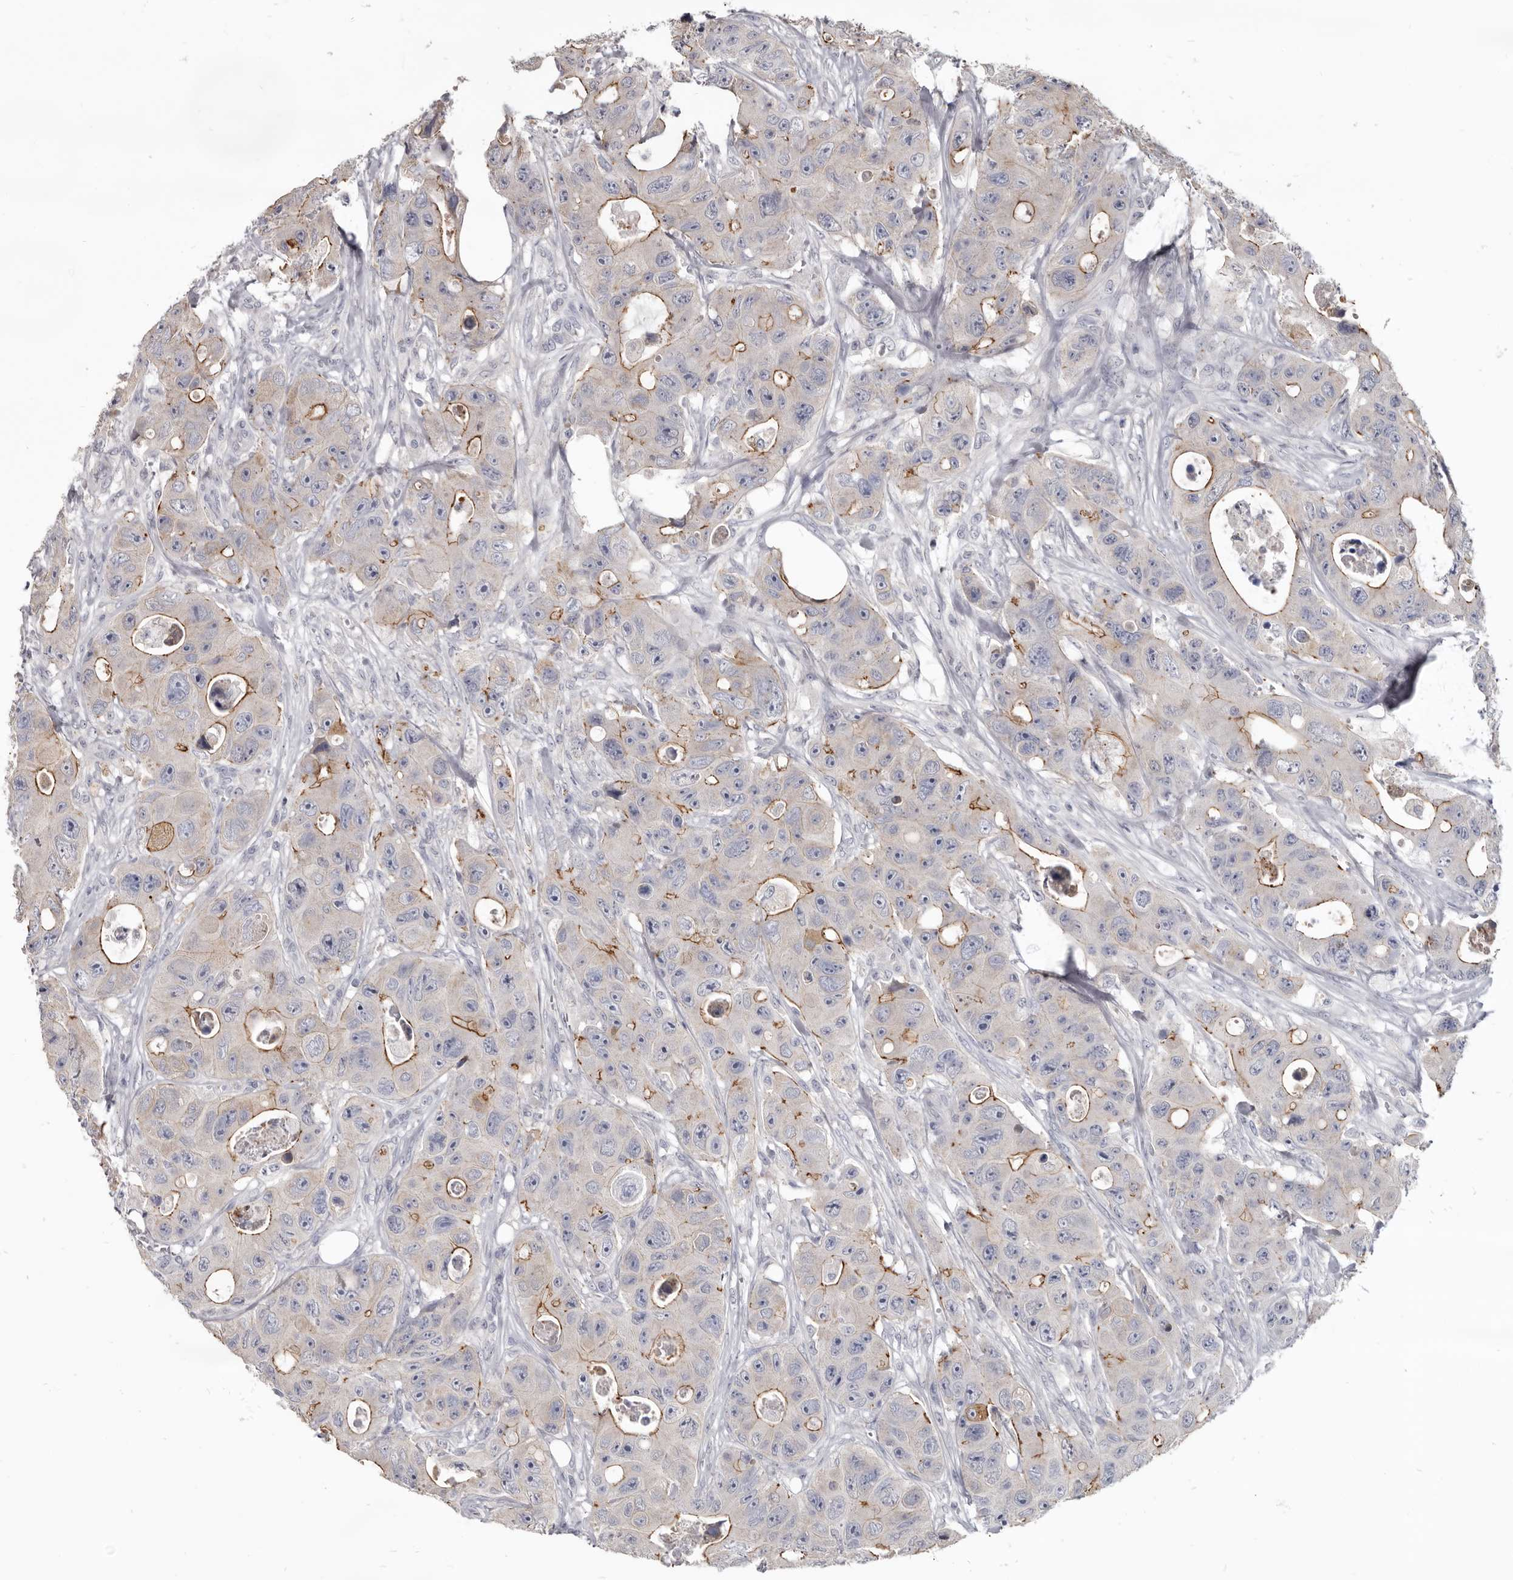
{"staining": {"intensity": "moderate", "quantity": "25%-75%", "location": "cytoplasmic/membranous"}, "tissue": "colorectal cancer", "cell_type": "Tumor cells", "image_type": "cancer", "snomed": [{"axis": "morphology", "description": "Adenocarcinoma, NOS"}, {"axis": "topography", "description": "Colon"}], "caption": "Human colorectal adenocarcinoma stained for a protein (brown) displays moderate cytoplasmic/membranous positive staining in about 25%-75% of tumor cells.", "gene": "CGN", "patient": {"sex": "female", "age": 46}}